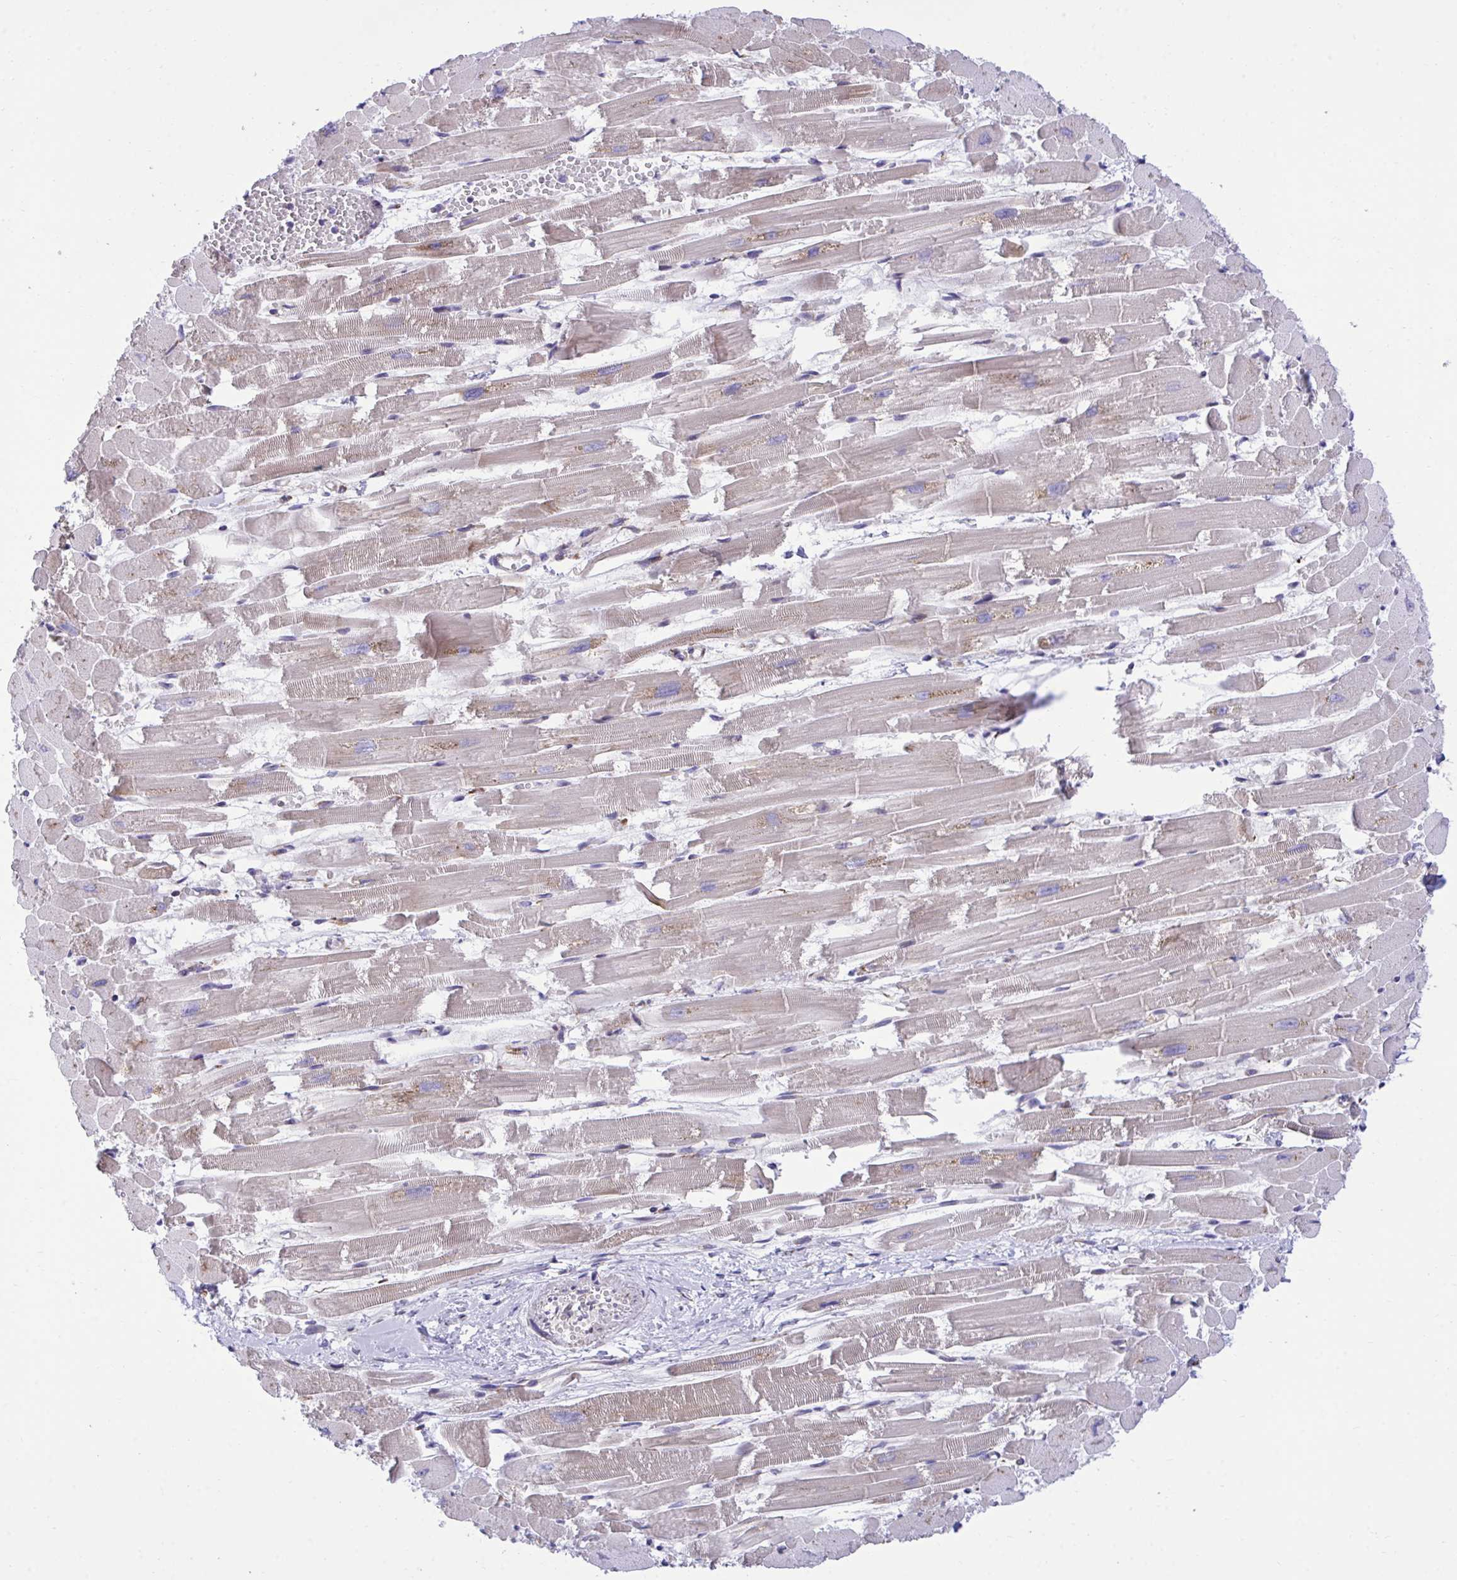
{"staining": {"intensity": "weak", "quantity": "25%-75%", "location": "cytoplasmic/membranous"}, "tissue": "heart muscle", "cell_type": "Cardiomyocytes", "image_type": "normal", "snomed": [{"axis": "morphology", "description": "Normal tissue, NOS"}, {"axis": "topography", "description": "Heart"}], "caption": "Brown immunohistochemical staining in benign human heart muscle shows weak cytoplasmic/membranous staining in about 25%-75% of cardiomyocytes.", "gene": "RPS15", "patient": {"sex": "female", "age": 52}}